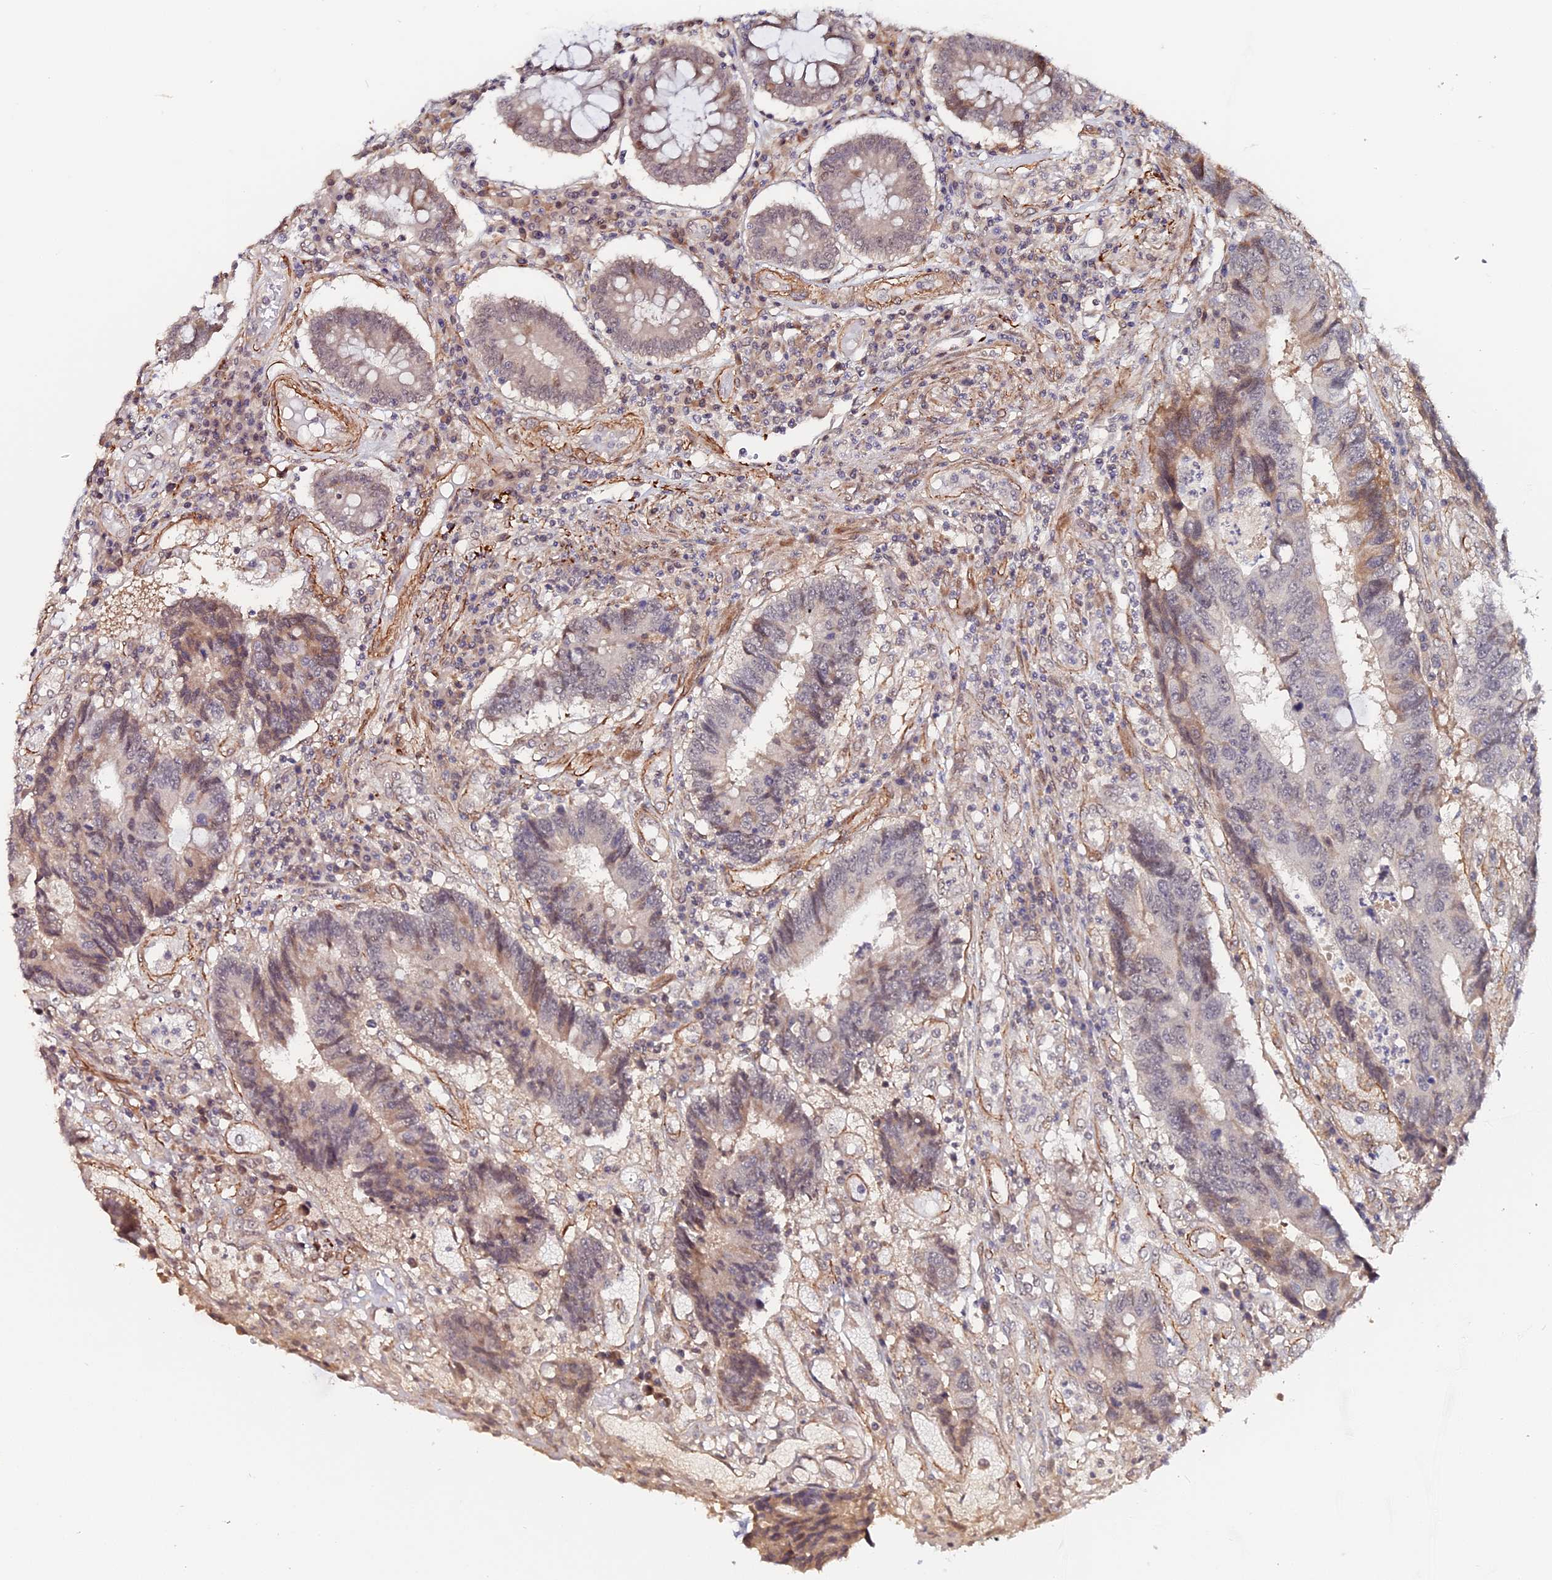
{"staining": {"intensity": "negative", "quantity": "none", "location": "none"}, "tissue": "colorectal cancer", "cell_type": "Tumor cells", "image_type": "cancer", "snomed": [{"axis": "morphology", "description": "Adenocarcinoma, NOS"}, {"axis": "topography", "description": "Rectum"}], "caption": "The immunohistochemistry photomicrograph has no significant staining in tumor cells of adenocarcinoma (colorectal) tissue.", "gene": "IMPACT", "patient": {"sex": "male", "age": 84}}